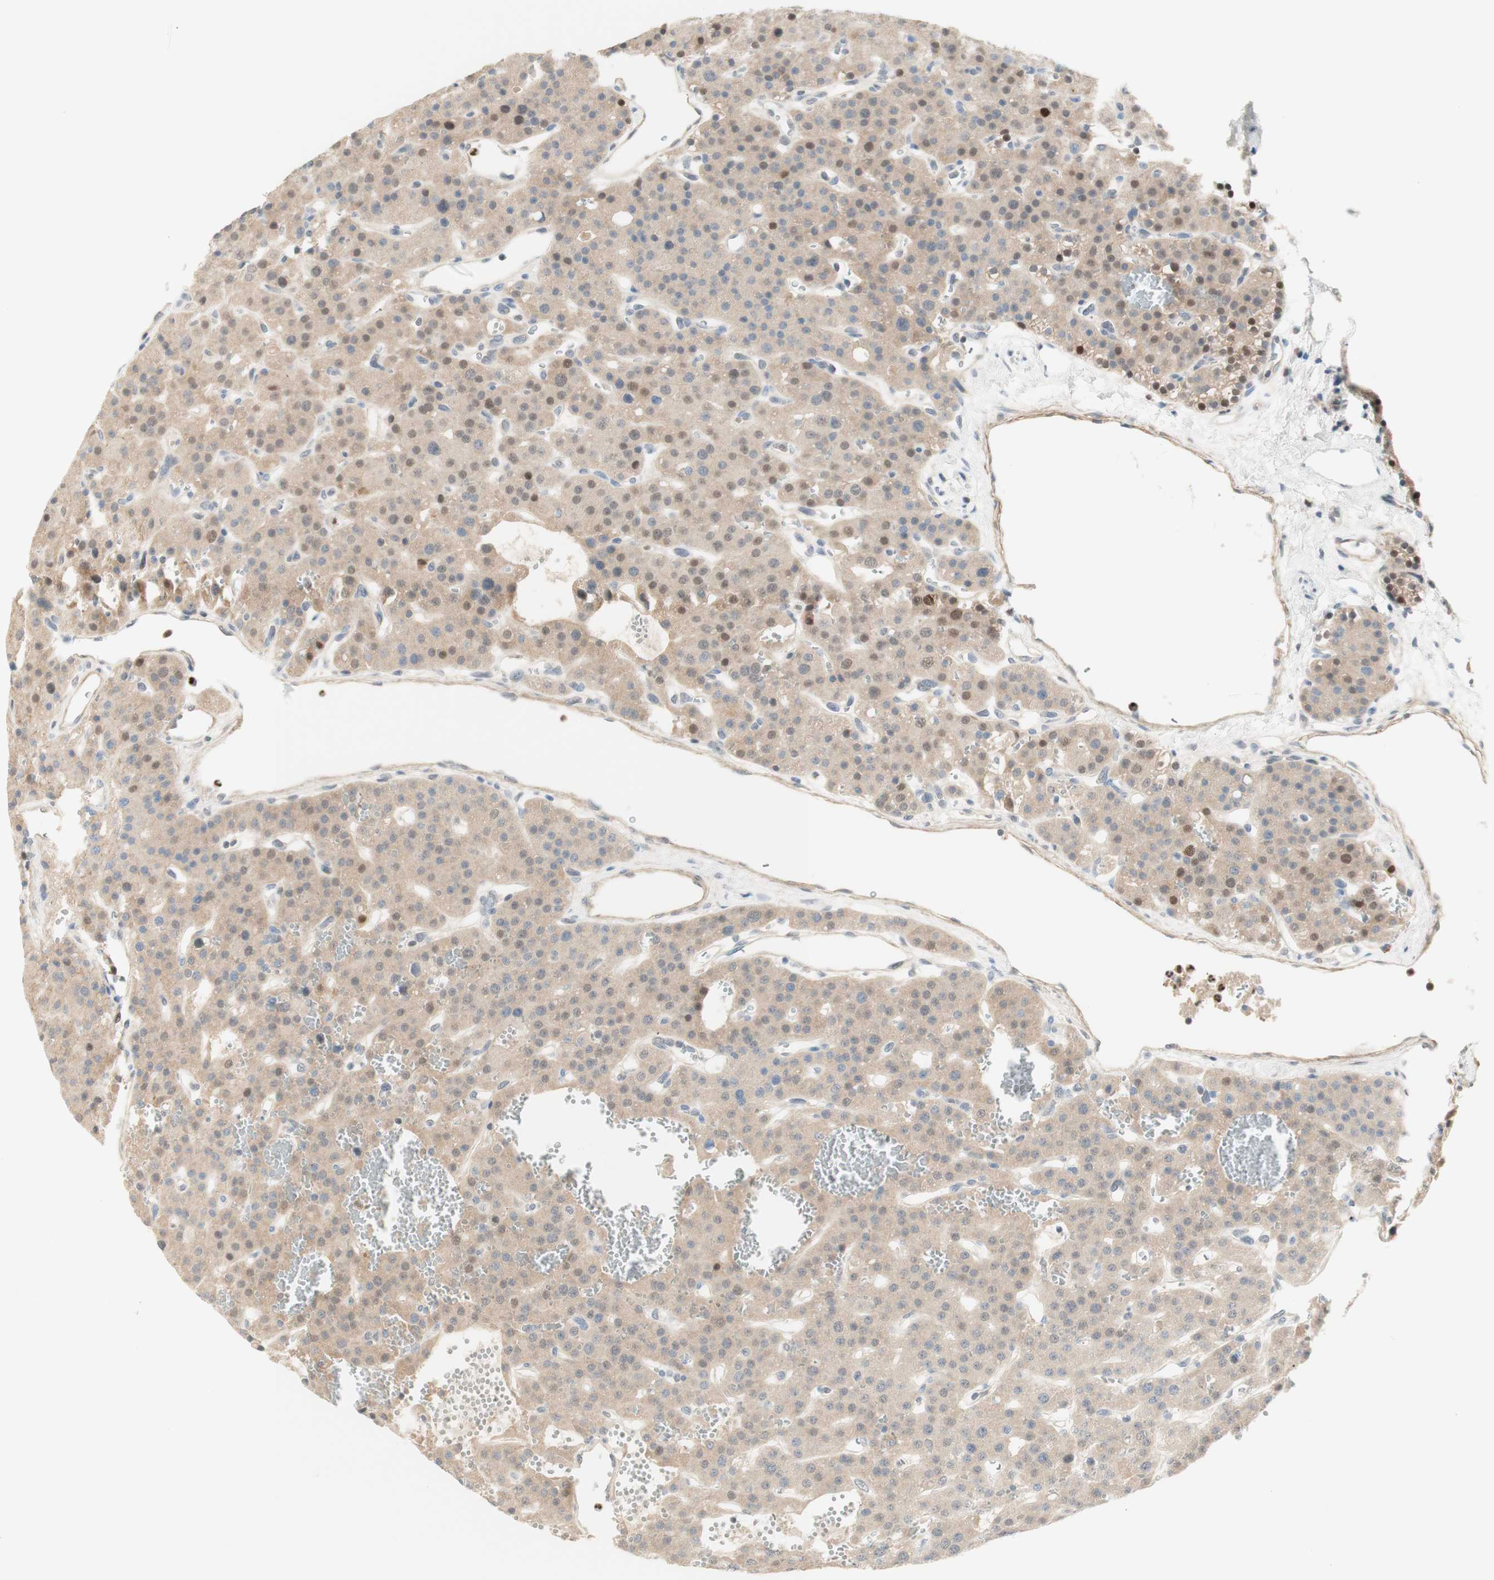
{"staining": {"intensity": "weak", "quantity": "25%-75%", "location": "cytoplasmic/membranous,nuclear"}, "tissue": "parathyroid gland", "cell_type": "Glandular cells", "image_type": "normal", "snomed": [{"axis": "morphology", "description": "Normal tissue, NOS"}, {"axis": "morphology", "description": "Adenoma, NOS"}, {"axis": "topography", "description": "Parathyroid gland"}], "caption": "About 25%-75% of glandular cells in normal human parathyroid gland reveal weak cytoplasmic/membranous,nuclear protein positivity as visualized by brown immunohistochemical staining.", "gene": "RFNG", "patient": {"sex": "female", "age": 81}}